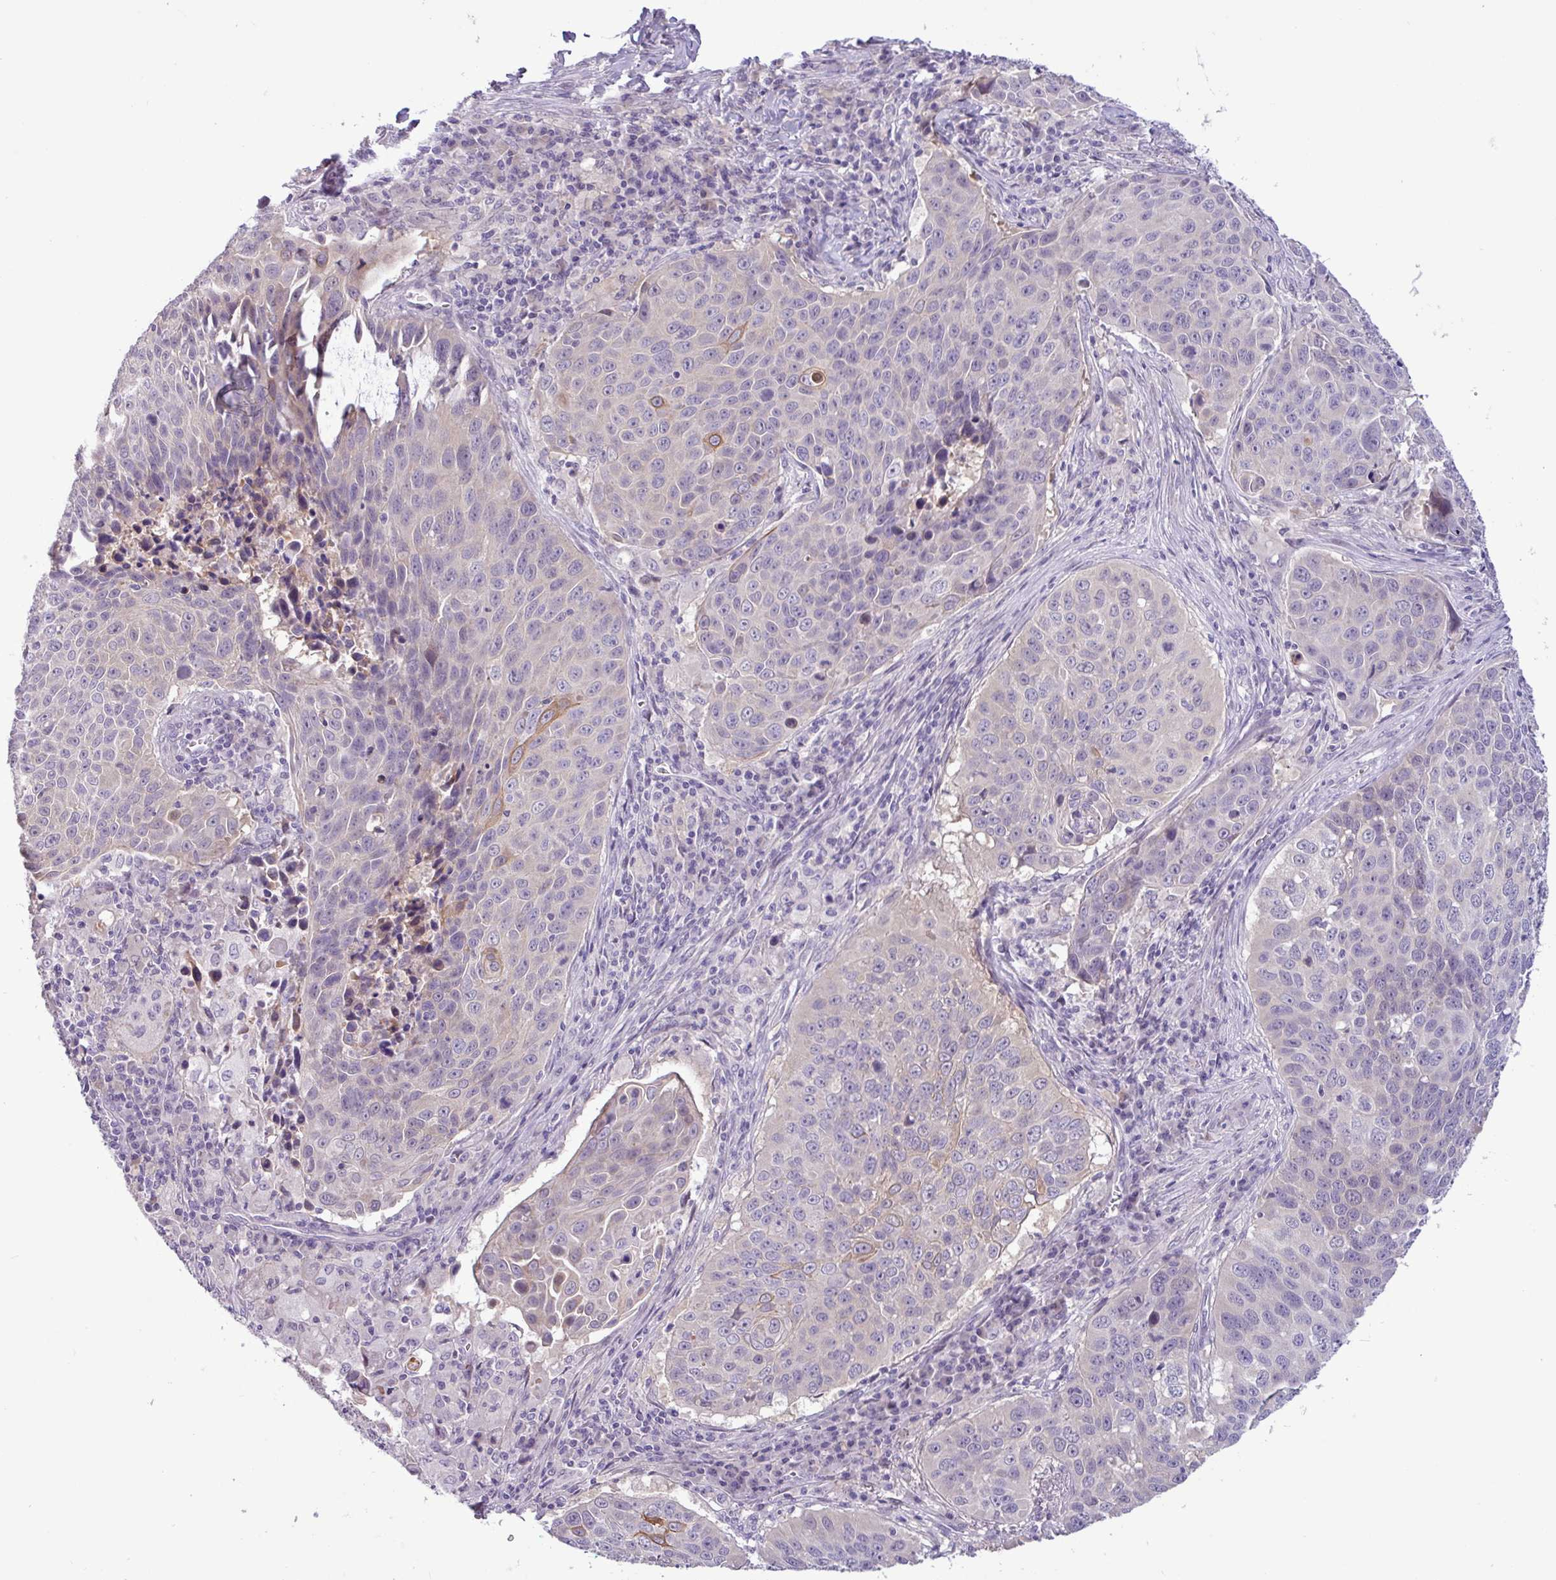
{"staining": {"intensity": "moderate", "quantity": "<25%", "location": "cytoplasmic/membranous"}, "tissue": "lung cancer", "cell_type": "Tumor cells", "image_type": "cancer", "snomed": [{"axis": "morphology", "description": "Squamous cell carcinoma, NOS"}, {"axis": "topography", "description": "Lung"}], "caption": "Immunohistochemistry staining of lung cancer, which displays low levels of moderate cytoplasmic/membranous staining in approximately <25% of tumor cells indicating moderate cytoplasmic/membranous protein staining. The staining was performed using DAB (3,3'-diaminobenzidine) (brown) for protein detection and nuclei were counterstained in hematoxylin (blue).", "gene": "PNLDC1", "patient": {"sex": "male", "age": 78}}